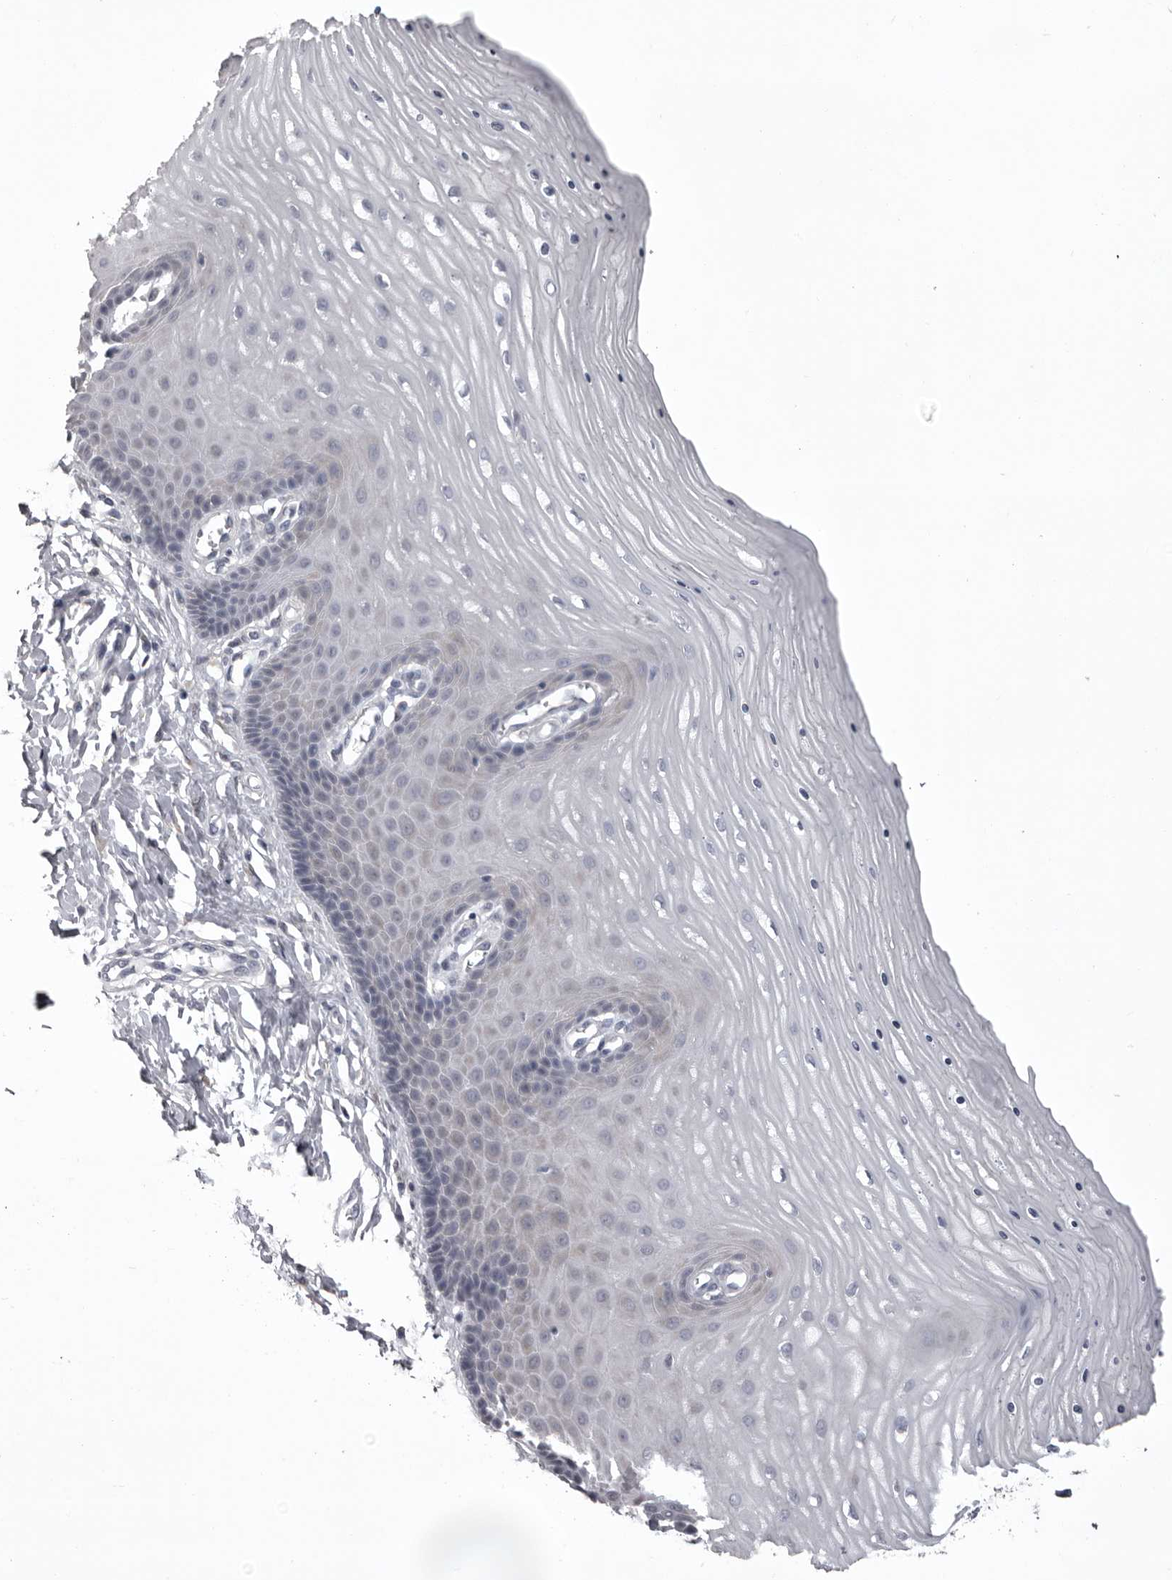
{"staining": {"intensity": "negative", "quantity": "none", "location": "none"}, "tissue": "cervix", "cell_type": "Glandular cells", "image_type": "normal", "snomed": [{"axis": "morphology", "description": "Normal tissue, NOS"}, {"axis": "topography", "description": "Cervix"}], "caption": "This is an immunohistochemistry (IHC) image of unremarkable human cervix. There is no expression in glandular cells.", "gene": "MDH1", "patient": {"sex": "female", "age": 55}}